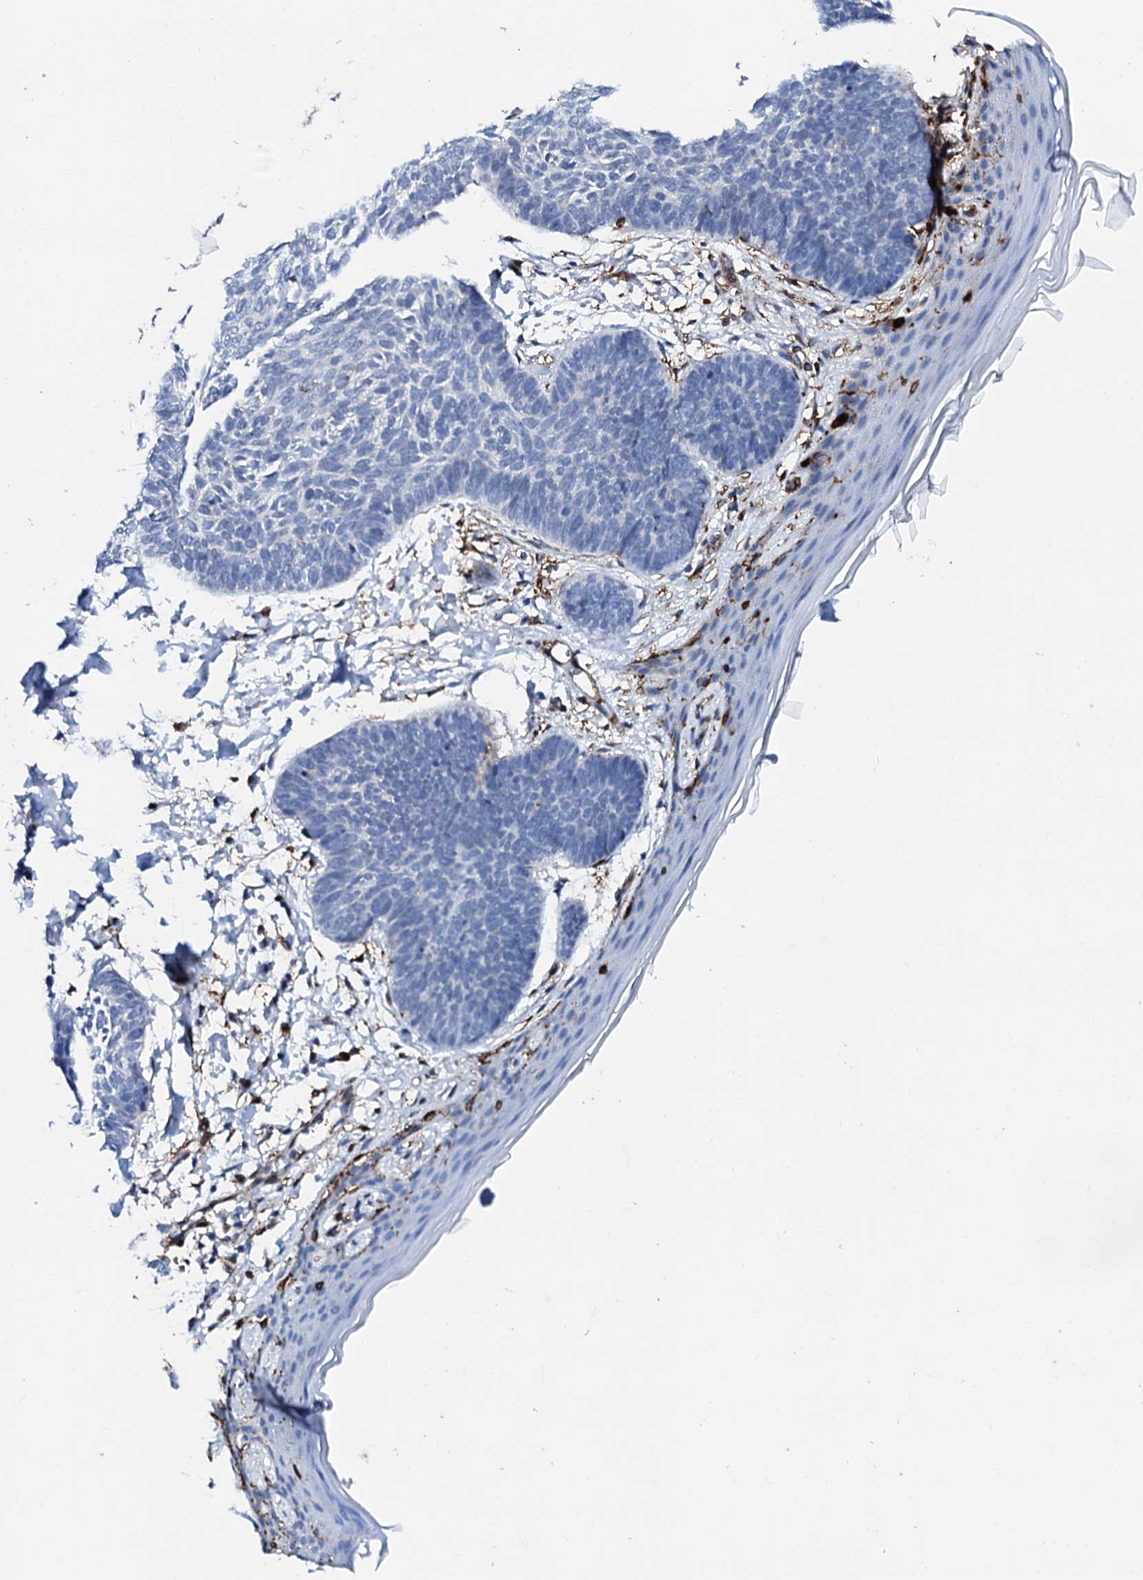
{"staining": {"intensity": "negative", "quantity": "none", "location": "none"}, "tissue": "skin cancer", "cell_type": "Tumor cells", "image_type": "cancer", "snomed": [{"axis": "morphology", "description": "Normal tissue, NOS"}, {"axis": "morphology", "description": "Basal cell carcinoma"}, {"axis": "topography", "description": "Skin"}], "caption": "IHC histopathology image of skin cancer (basal cell carcinoma) stained for a protein (brown), which reveals no staining in tumor cells. The staining is performed using DAB (3,3'-diaminobenzidine) brown chromogen with nuclei counter-stained in using hematoxylin.", "gene": "MED13L", "patient": {"sex": "male", "age": 50}}